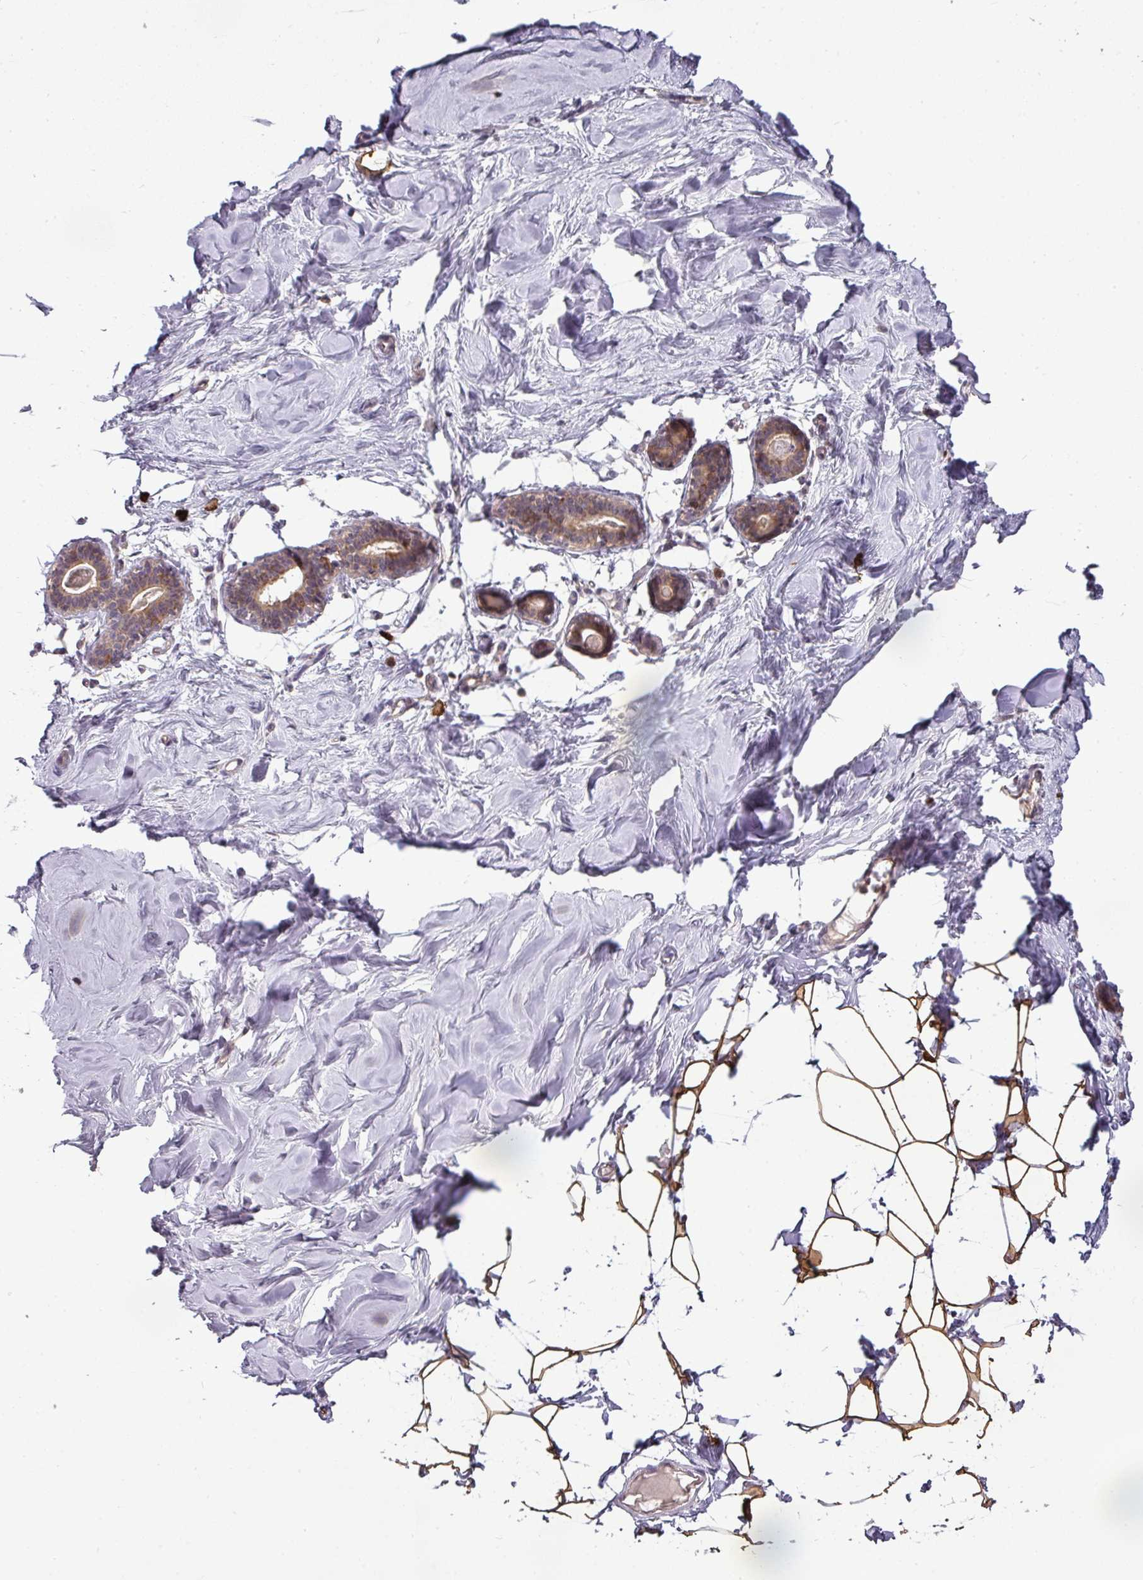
{"staining": {"intensity": "moderate", "quantity": ">75%", "location": "cytoplasmic/membranous"}, "tissue": "breast", "cell_type": "Adipocytes", "image_type": "normal", "snomed": [{"axis": "morphology", "description": "Normal tissue, NOS"}, {"axis": "topography", "description": "Breast"}], "caption": "There is medium levels of moderate cytoplasmic/membranous staining in adipocytes of unremarkable breast, as demonstrated by immunohistochemical staining (brown color).", "gene": "RBM14", "patient": {"sex": "female", "age": 23}}